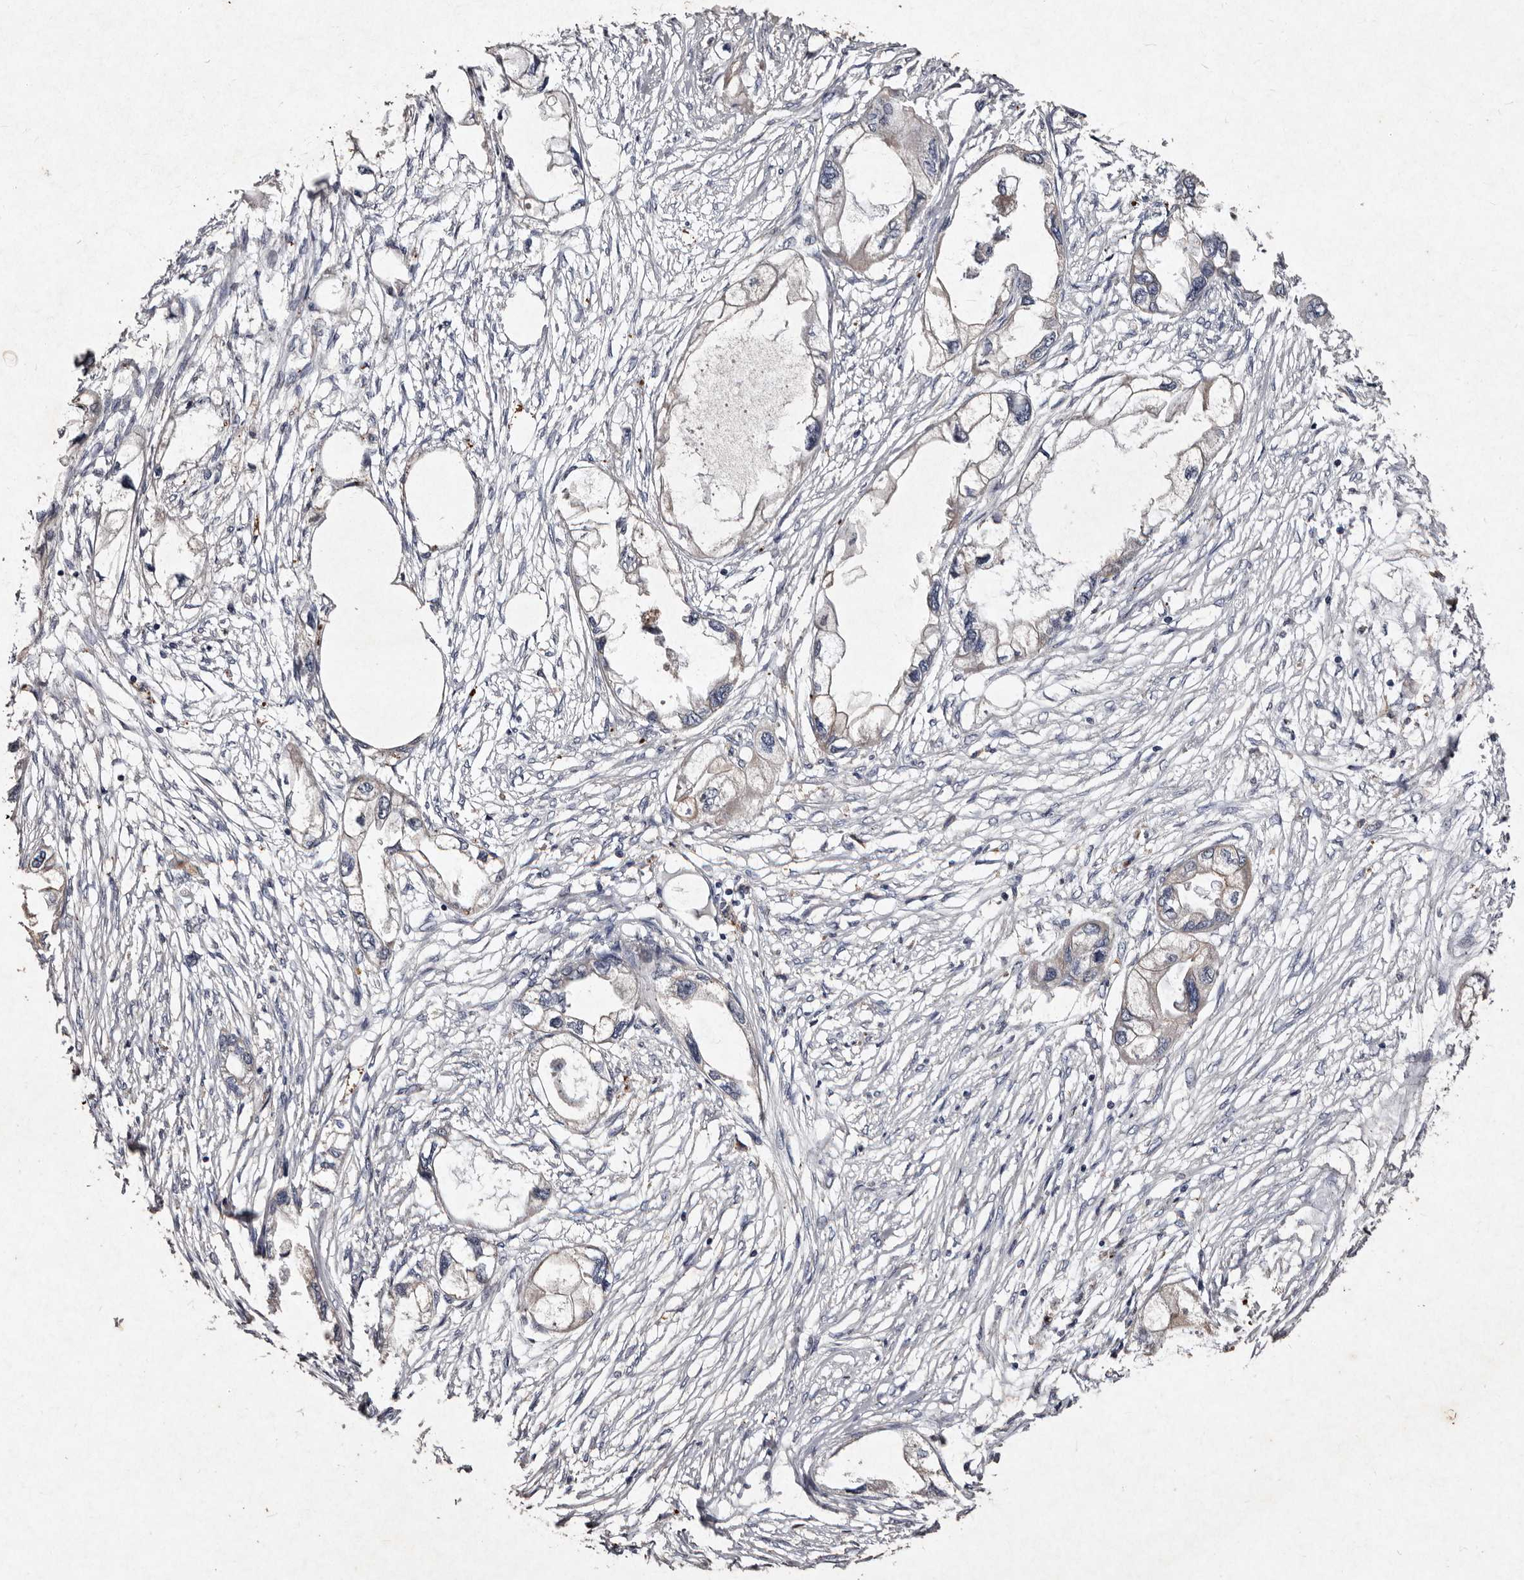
{"staining": {"intensity": "weak", "quantity": "<25%", "location": "cytoplasmic/membranous"}, "tissue": "endometrial cancer", "cell_type": "Tumor cells", "image_type": "cancer", "snomed": [{"axis": "morphology", "description": "Adenocarcinoma, NOS"}, {"axis": "morphology", "description": "Adenocarcinoma, metastatic, NOS"}, {"axis": "topography", "description": "Adipose tissue"}, {"axis": "topography", "description": "Endometrium"}], "caption": "This is a histopathology image of immunohistochemistry staining of adenocarcinoma (endometrial), which shows no expression in tumor cells.", "gene": "TFB1M", "patient": {"sex": "female", "age": 67}}